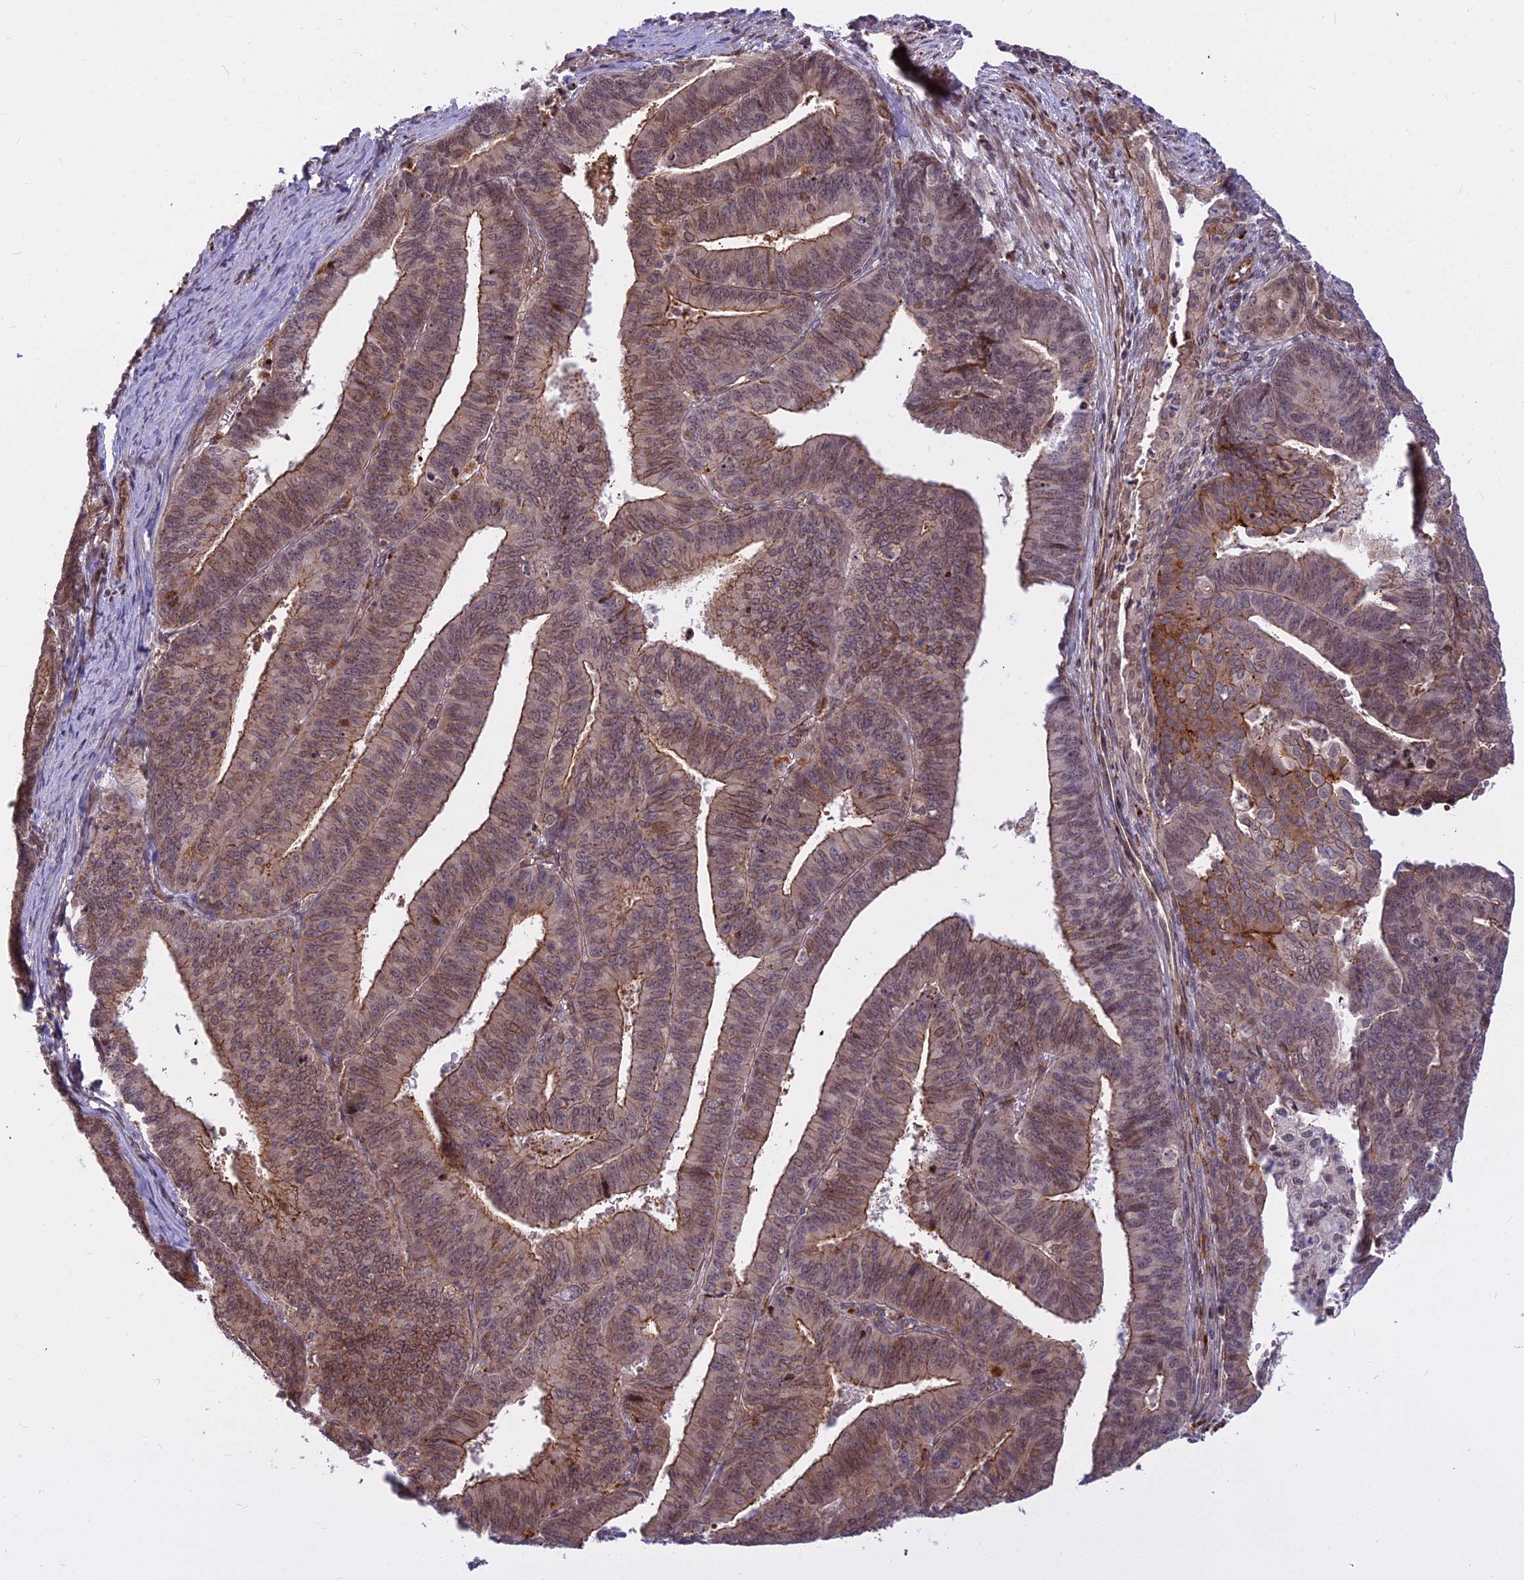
{"staining": {"intensity": "moderate", "quantity": ">75%", "location": "cytoplasmic/membranous,nuclear"}, "tissue": "endometrial cancer", "cell_type": "Tumor cells", "image_type": "cancer", "snomed": [{"axis": "morphology", "description": "Adenocarcinoma, NOS"}, {"axis": "topography", "description": "Endometrium"}], "caption": "Moderate cytoplasmic/membranous and nuclear staining for a protein is seen in about >75% of tumor cells of endometrial adenocarcinoma using immunohistochemistry.", "gene": "GLYATL3", "patient": {"sex": "female", "age": 73}}